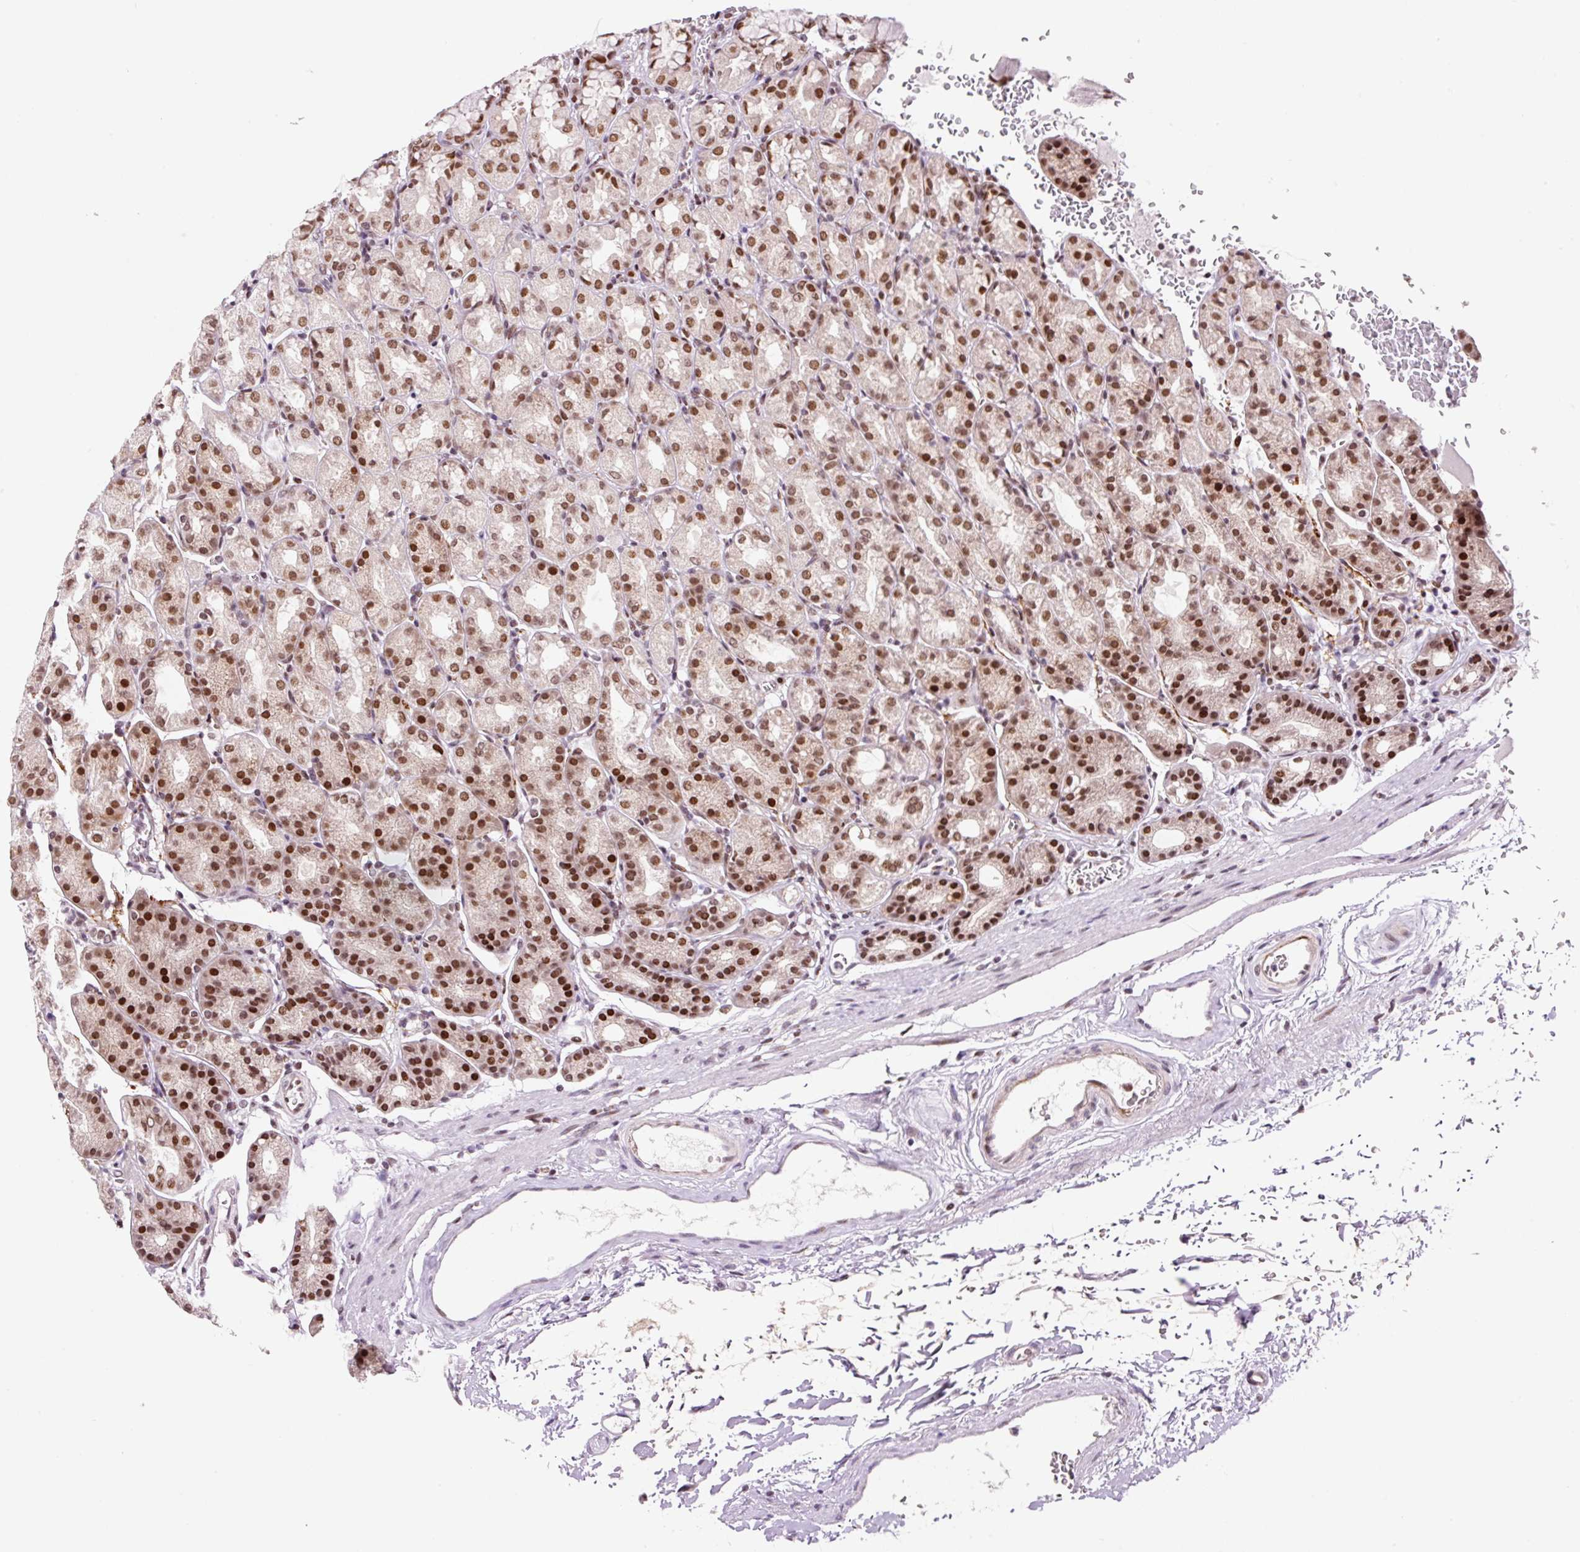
{"staining": {"intensity": "strong", "quantity": "25%-75%", "location": "nuclear"}, "tissue": "stomach", "cell_type": "Glandular cells", "image_type": "normal", "snomed": [{"axis": "morphology", "description": "Normal tissue, NOS"}, {"axis": "topography", "description": "Stomach, upper"}], "caption": "IHC image of normal stomach: human stomach stained using immunohistochemistry (IHC) exhibits high levels of strong protein expression localized specifically in the nuclear of glandular cells, appearing as a nuclear brown color.", "gene": "CCNL2", "patient": {"sex": "female", "age": 81}}